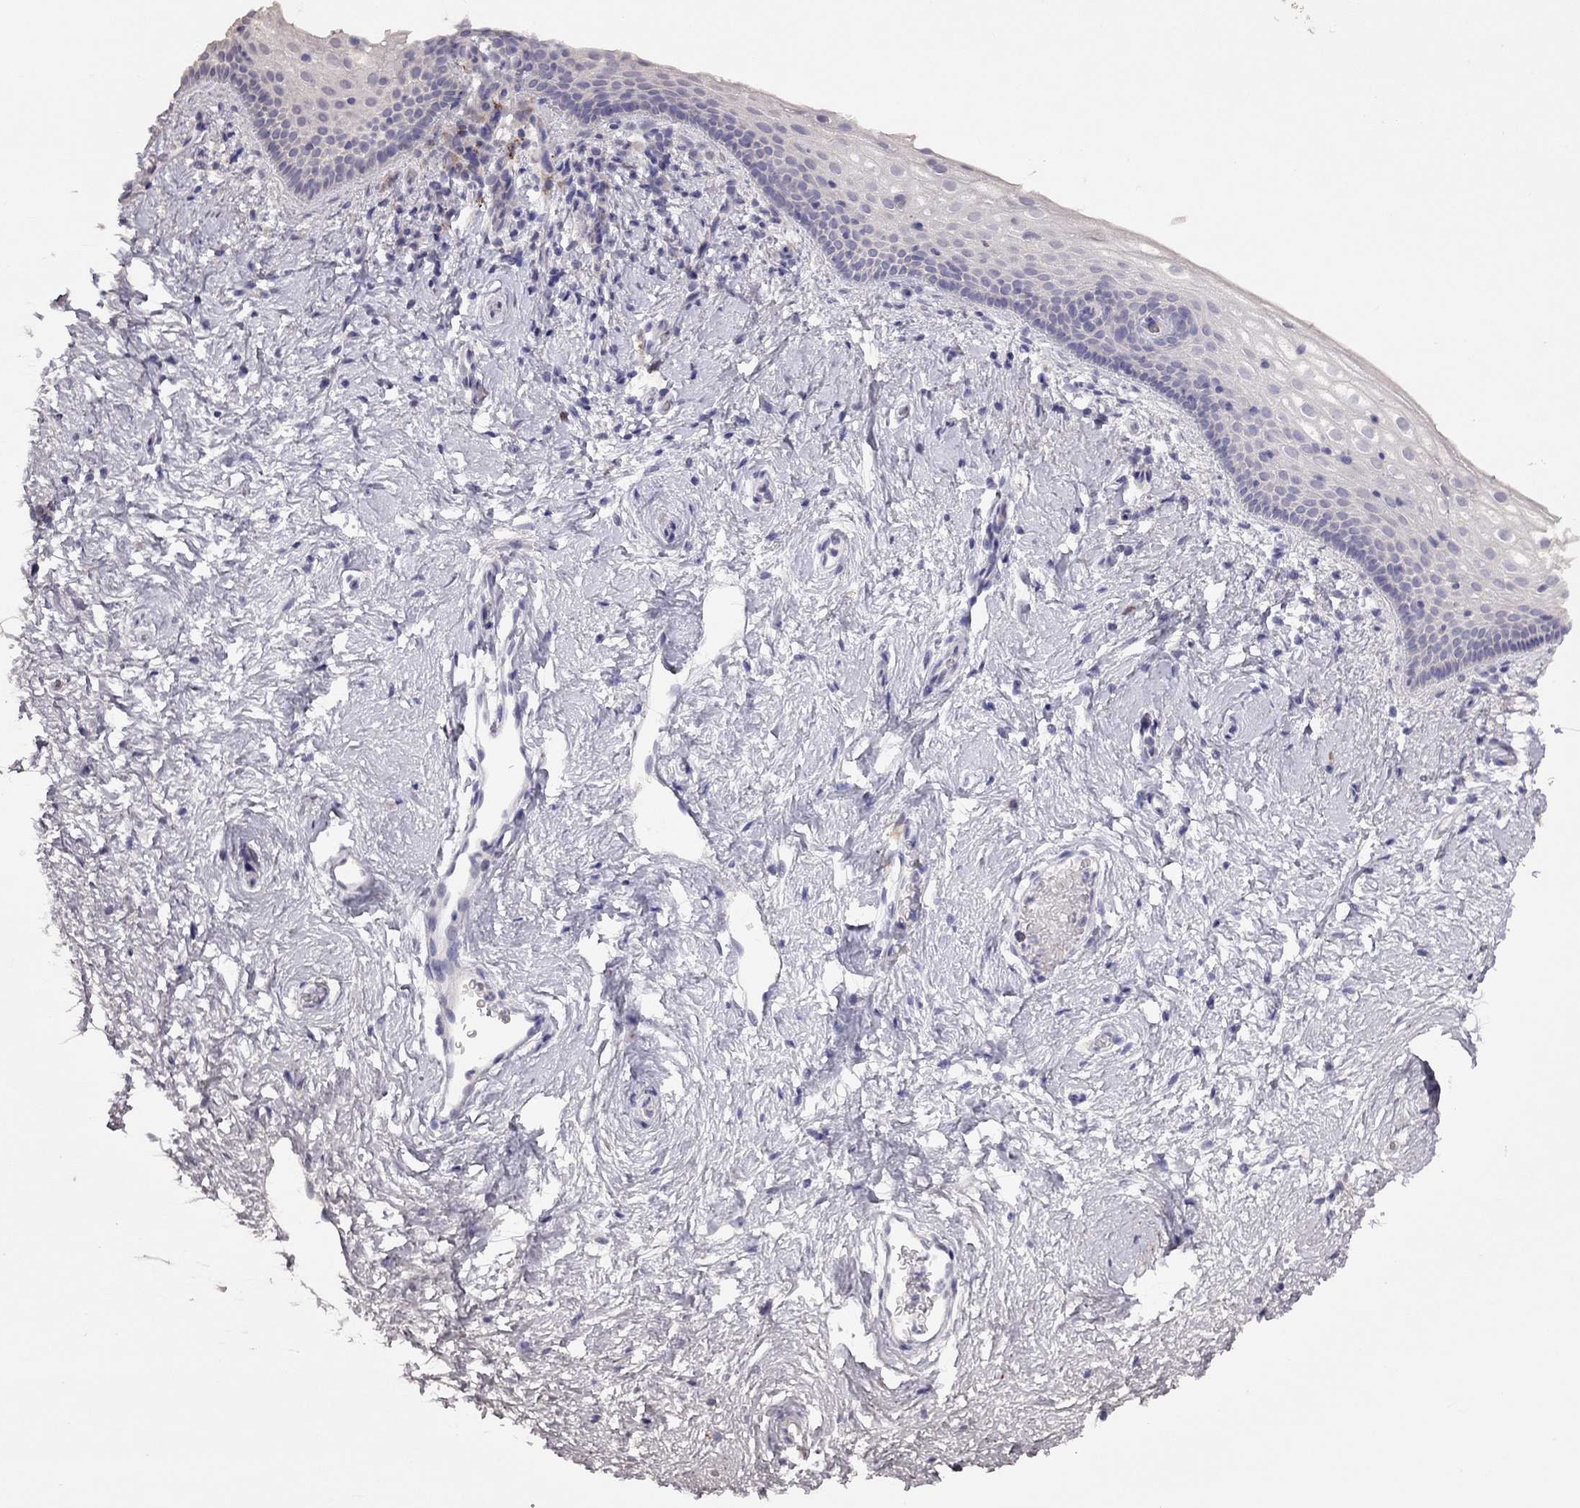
{"staining": {"intensity": "negative", "quantity": "none", "location": "none"}, "tissue": "vagina", "cell_type": "Squamous epithelial cells", "image_type": "normal", "snomed": [{"axis": "morphology", "description": "Normal tissue, NOS"}, {"axis": "topography", "description": "Vagina"}], "caption": "High power microscopy histopathology image of an IHC photomicrograph of benign vagina, revealing no significant staining in squamous epithelial cells.", "gene": "CPNE4", "patient": {"sex": "female", "age": 61}}